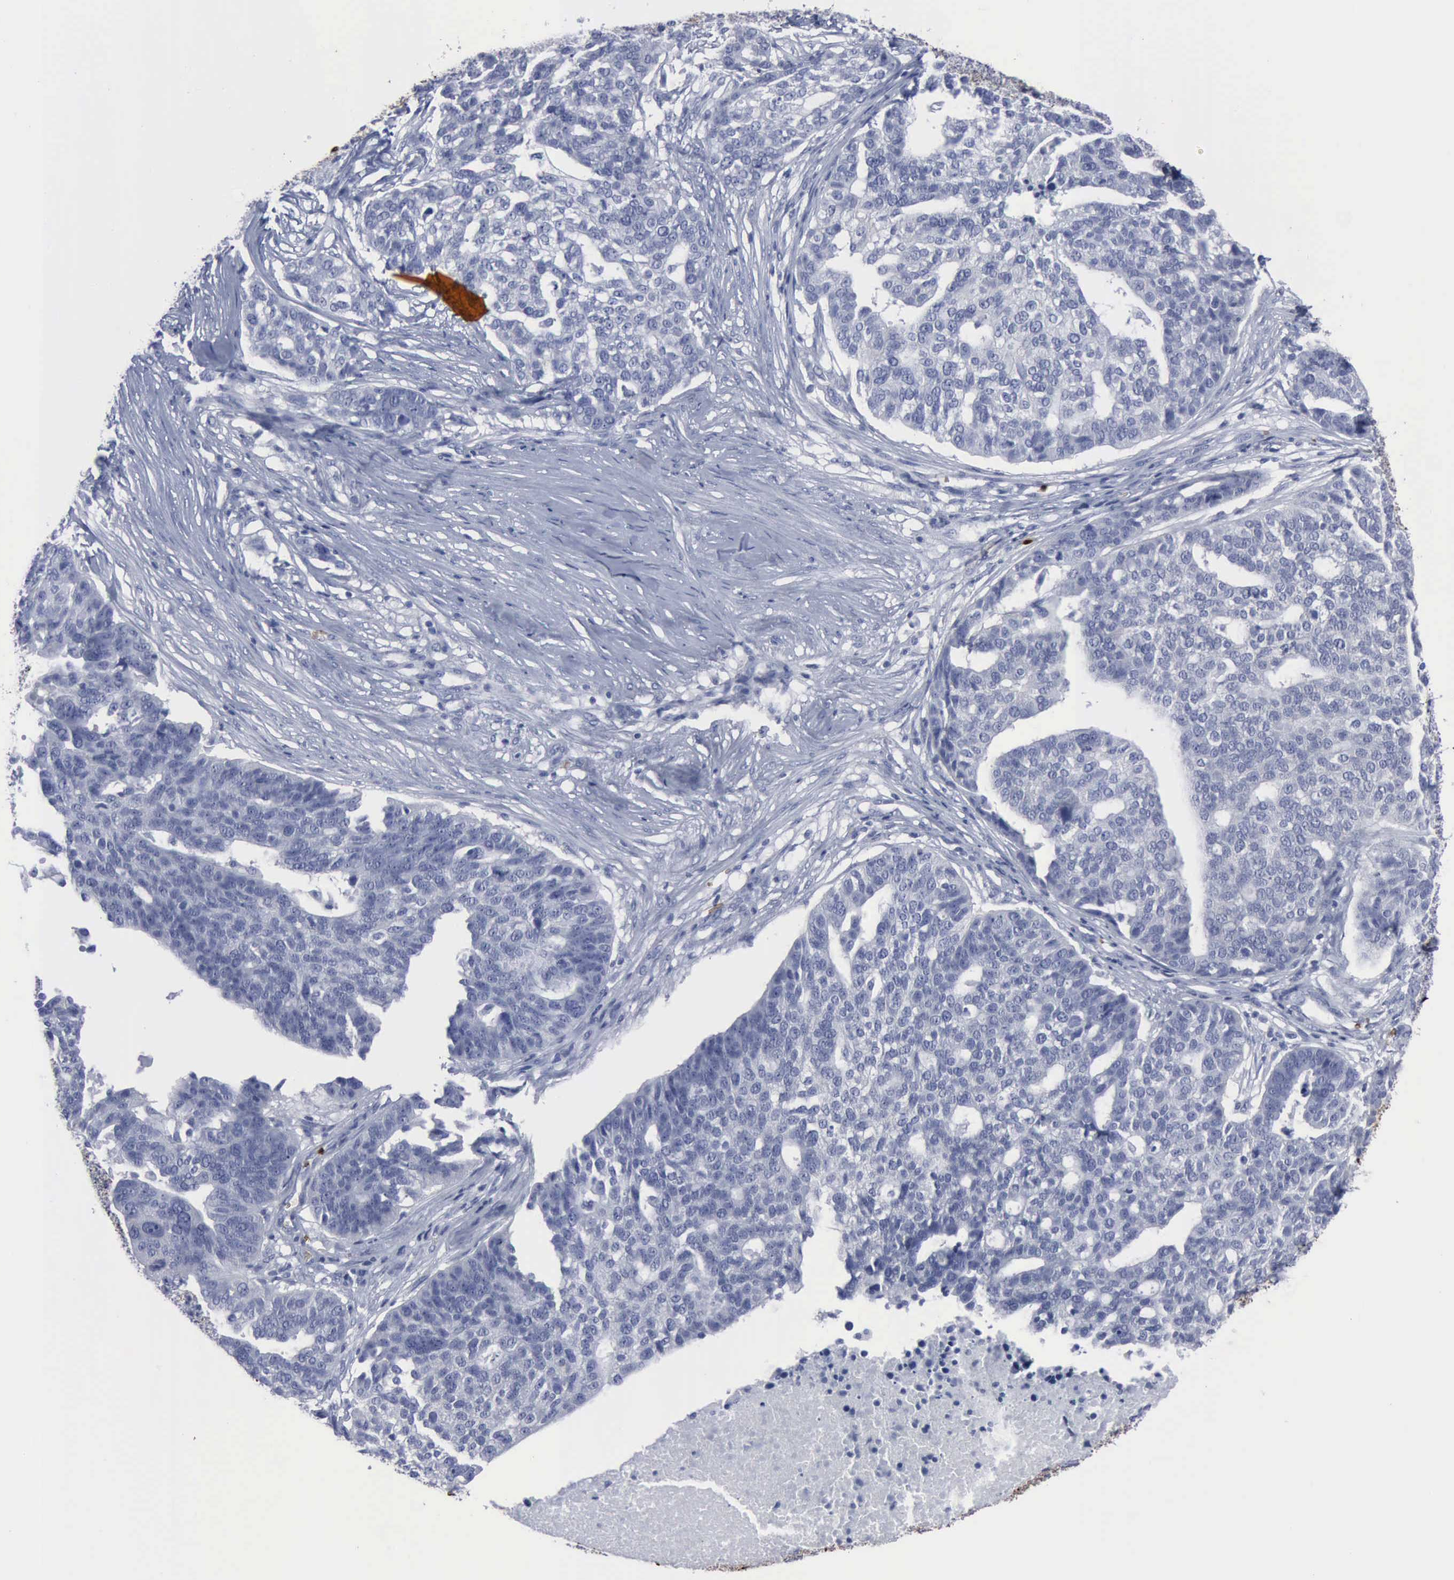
{"staining": {"intensity": "negative", "quantity": "none", "location": "none"}, "tissue": "ovarian cancer", "cell_type": "Tumor cells", "image_type": "cancer", "snomed": [{"axis": "morphology", "description": "Cystadenocarcinoma, serous, NOS"}, {"axis": "topography", "description": "Ovary"}], "caption": "An immunohistochemistry micrograph of serous cystadenocarcinoma (ovarian) is shown. There is no staining in tumor cells of serous cystadenocarcinoma (ovarian).", "gene": "TGFB1", "patient": {"sex": "female", "age": 59}}